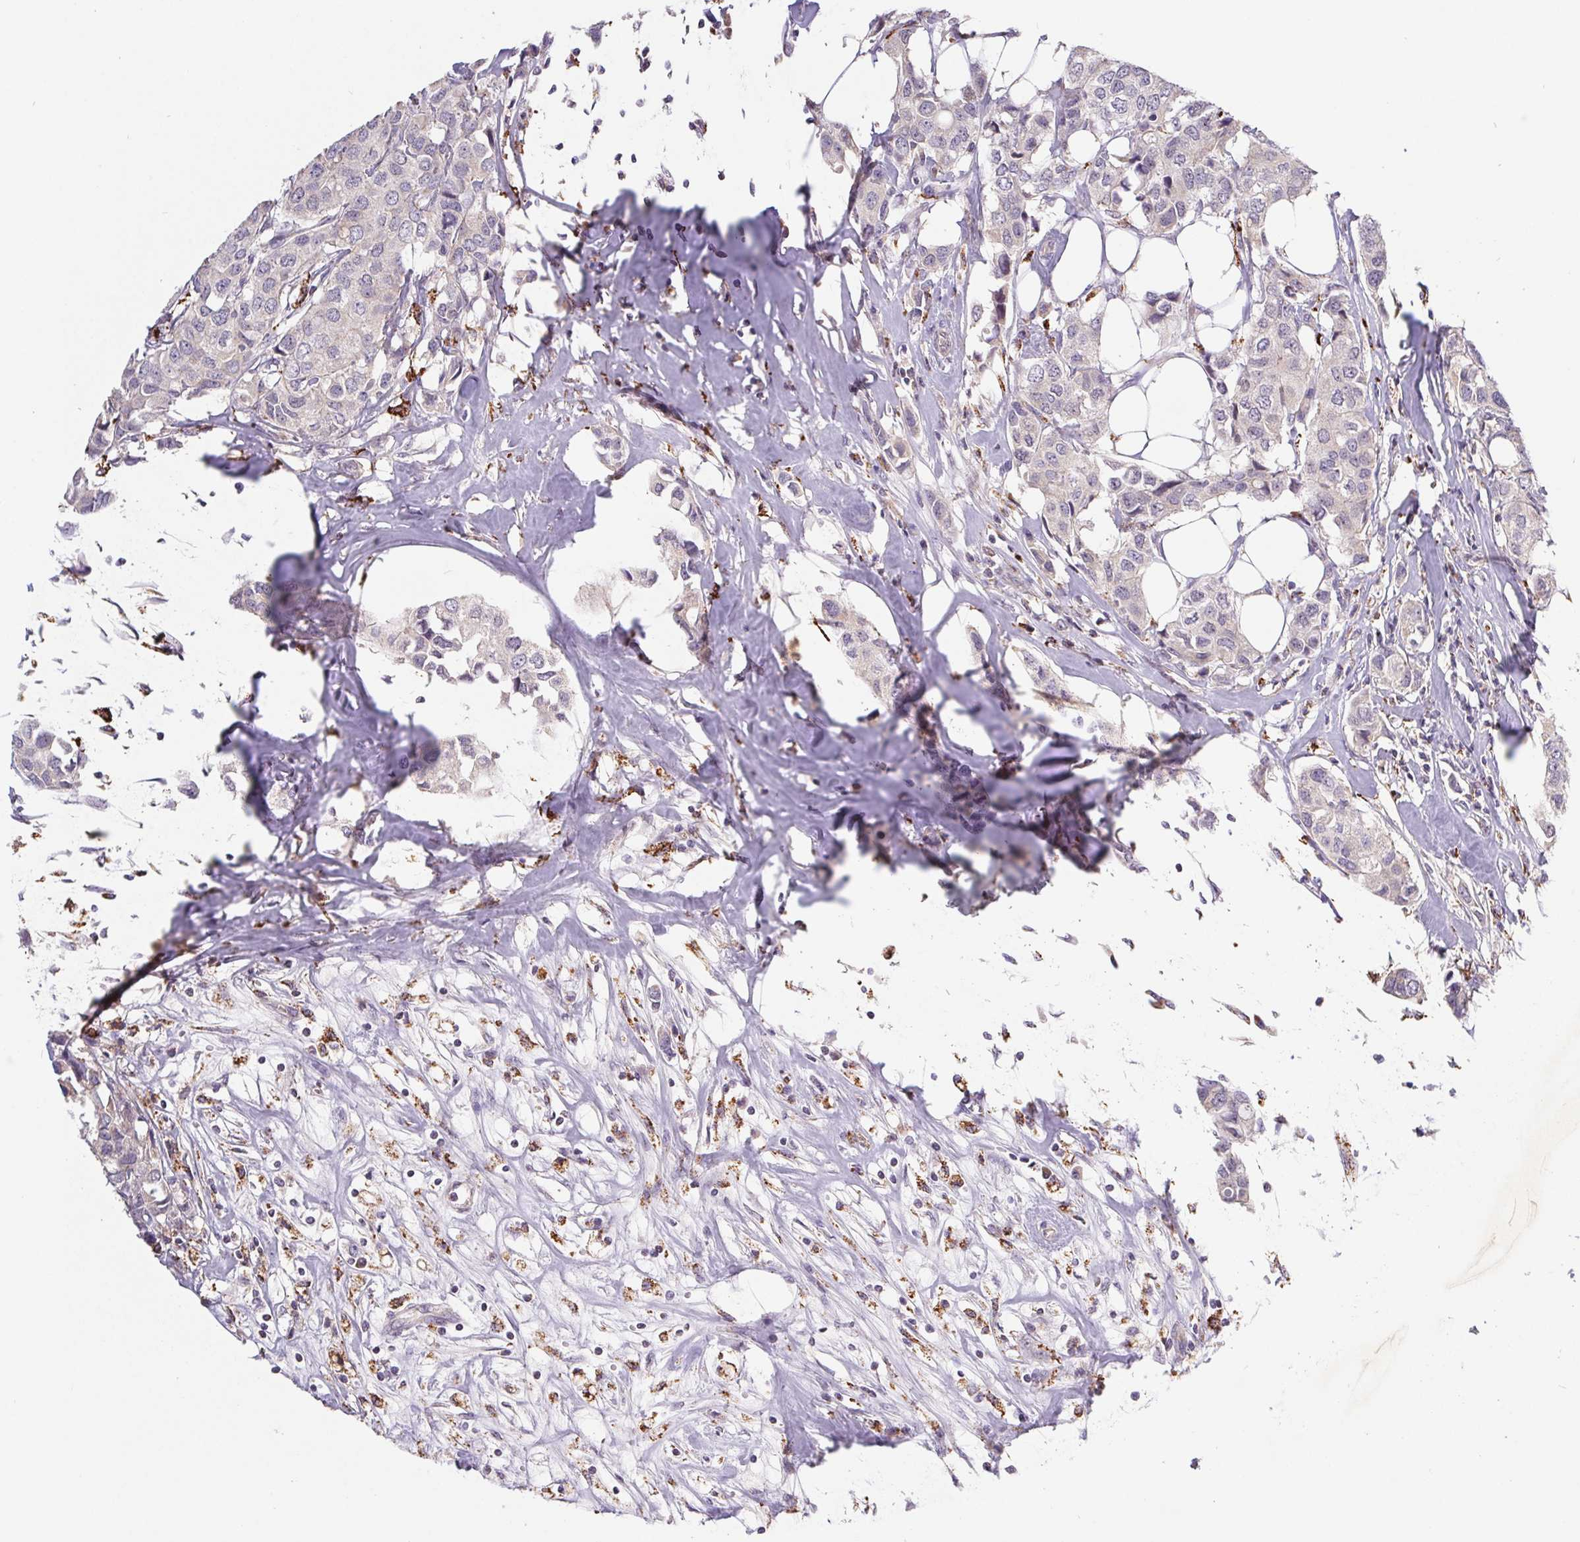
{"staining": {"intensity": "negative", "quantity": "none", "location": "none"}, "tissue": "breast cancer", "cell_type": "Tumor cells", "image_type": "cancer", "snomed": [{"axis": "morphology", "description": "Duct carcinoma"}, {"axis": "topography", "description": "Breast"}], "caption": "Micrograph shows no significant protein expression in tumor cells of infiltrating ductal carcinoma (breast). The staining was performed using DAB (3,3'-diaminobenzidine) to visualize the protein expression in brown, while the nuclei were stained in blue with hematoxylin (Magnification: 20x).", "gene": "EMC6", "patient": {"sex": "female", "age": 80}}